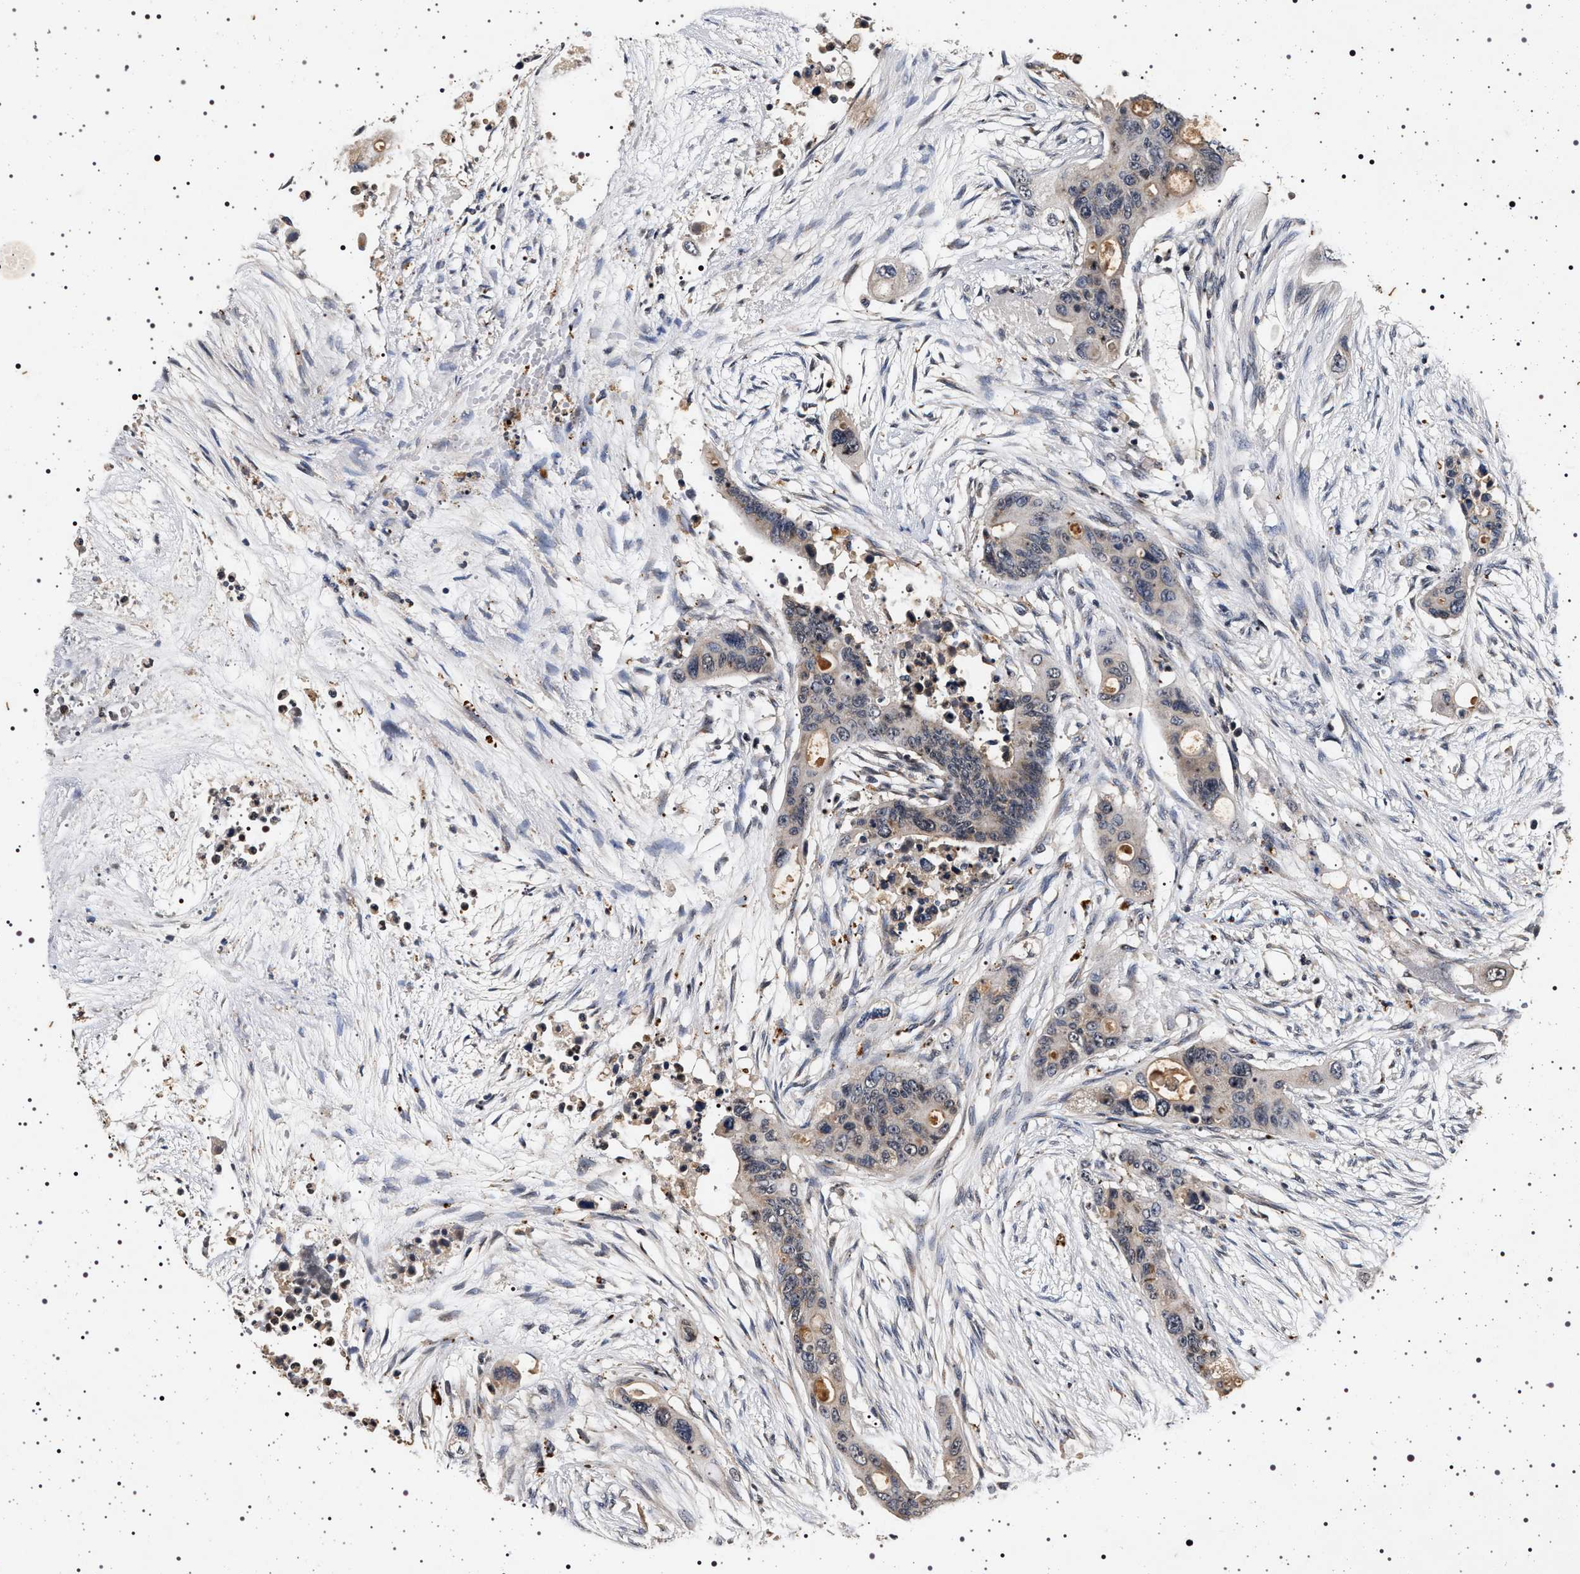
{"staining": {"intensity": "negative", "quantity": "none", "location": "none"}, "tissue": "colorectal cancer", "cell_type": "Tumor cells", "image_type": "cancer", "snomed": [{"axis": "morphology", "description": "Adenocarcinoma, NOS"}, {"axis": "topography", "description": "Colon"}], "caption": "The immunohistochemistry histopathology image has no significant expression in tumor cells of colorectal cancer (adenocarcinoma) tissue.", "gene": "CDKN1B", "patient": {"sex": "female", "age": 57}}